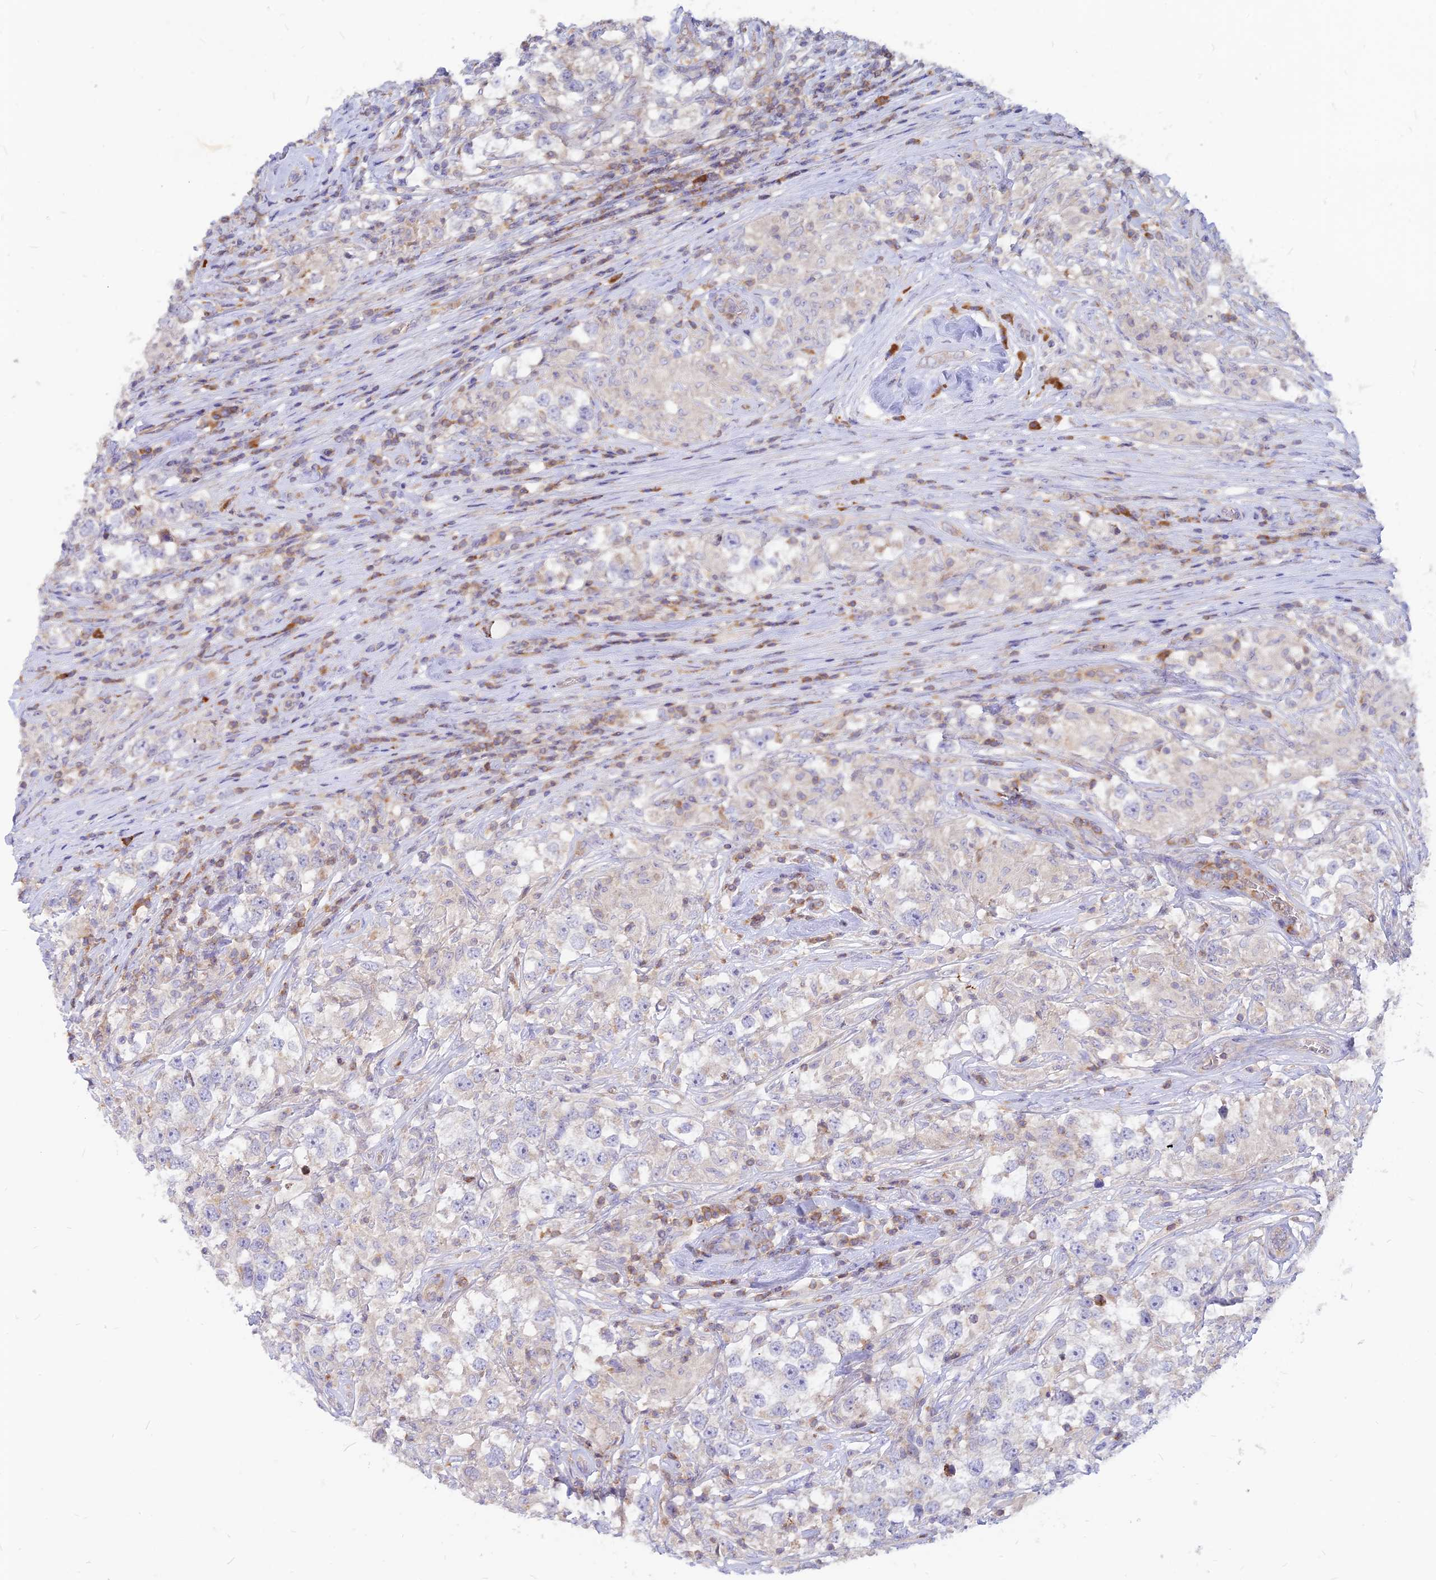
{"staining": {"intensity": "negative", "quantity": "none", "location": "none"}, "tissue": "testis cancer", "cell_type": "Tumor cells", "image_type": "cancer", "snomed": [{"axis": "morphology", "description": "Seminoma, NOS"}, {"axis": "topography", "description": "Testis"}], "caption": "DAB (3,3'-diaminobenzidine) immunohistochemical staining of human testis cancer (seminoma) demonstrates no significant expression in tumor cells.", "gene": "DENND2D", "patient": {"sex": "male", "age": 46}}